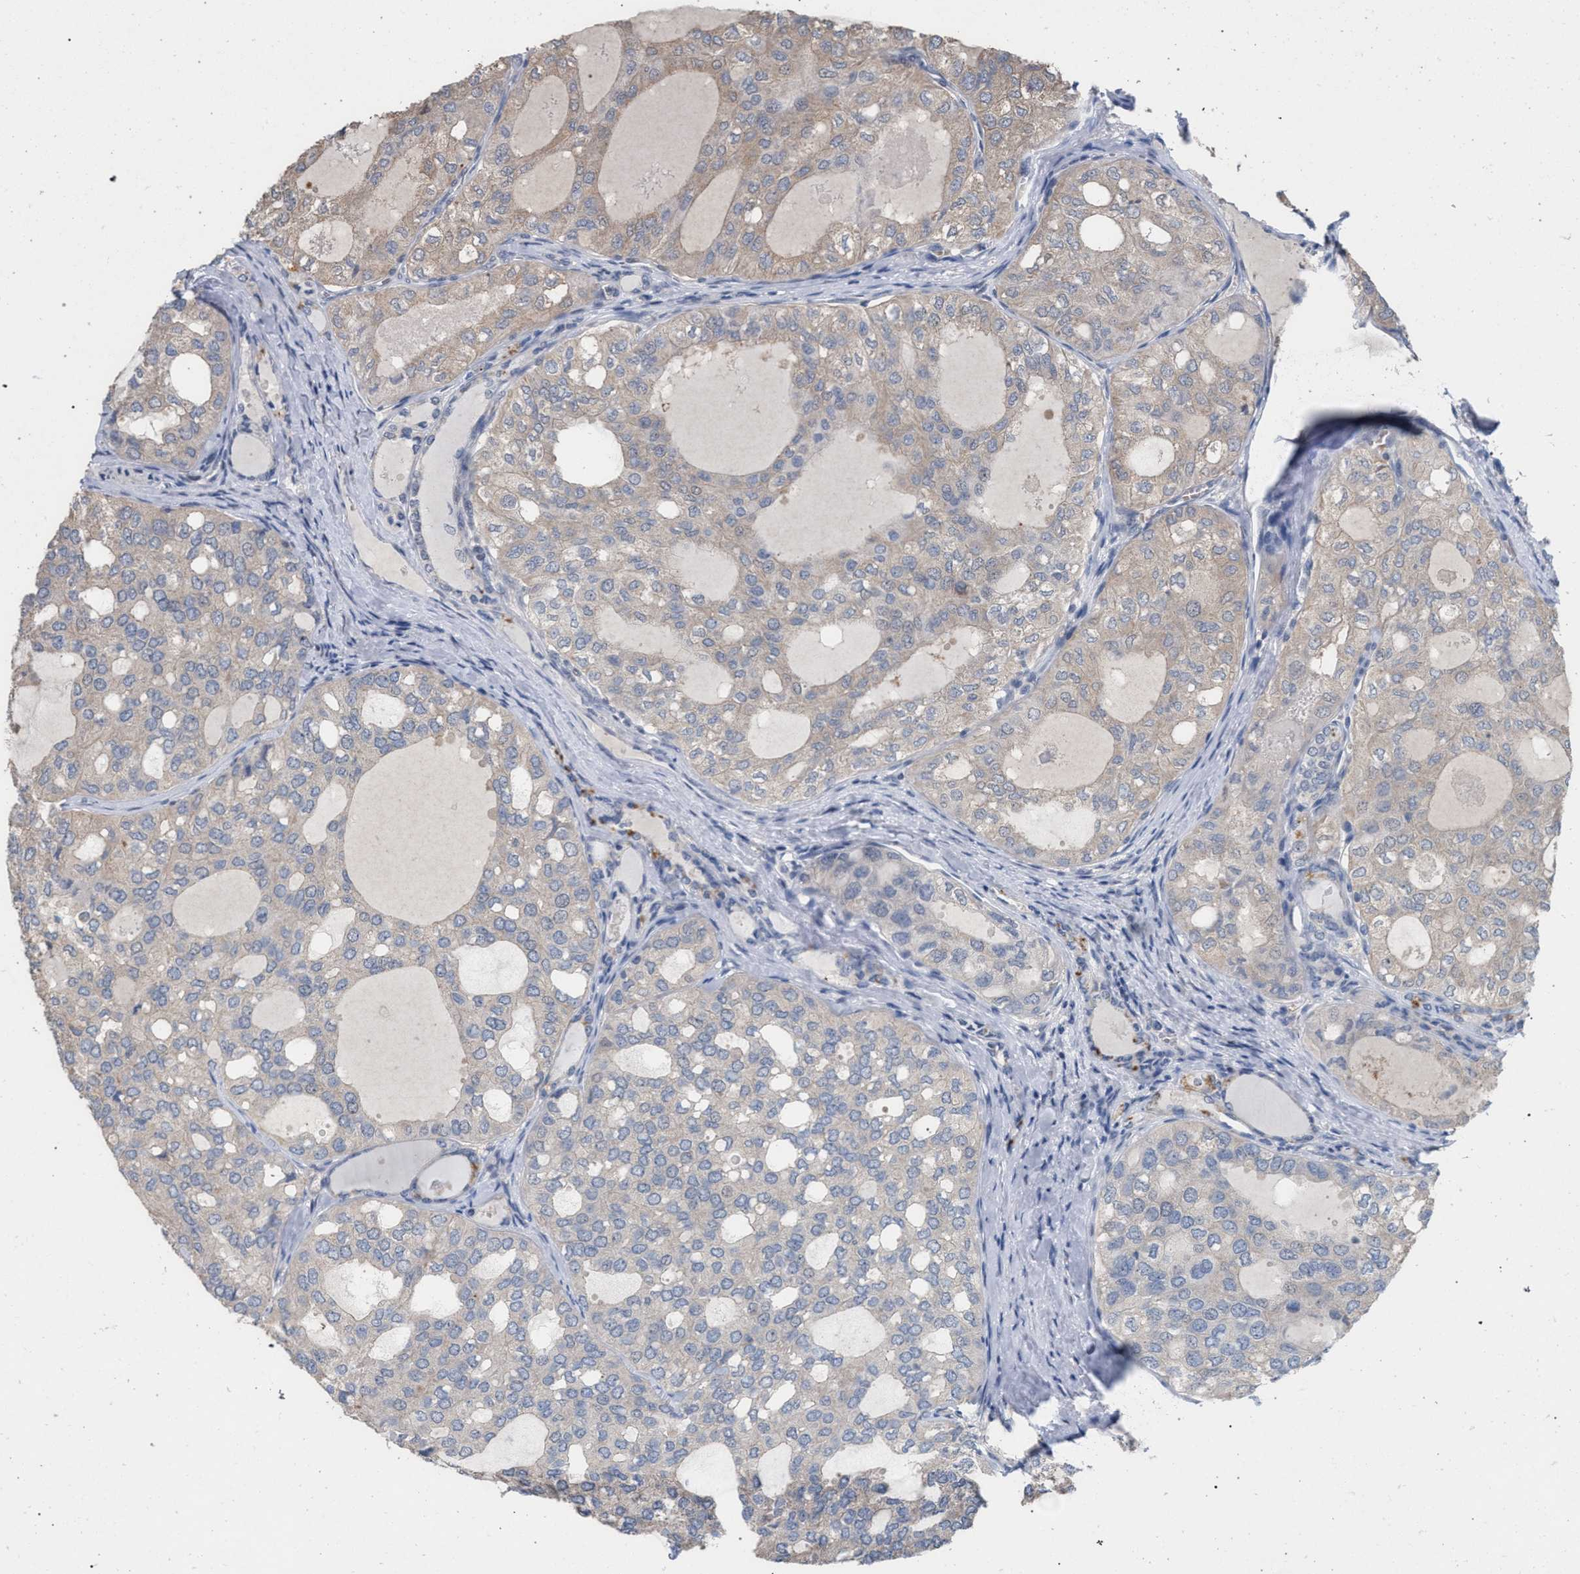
{"staining": {"intensity": "weak", "quantity": "25%-75%", "location": "cytoplasmic/membranous"}, "tissue": "thyroid cancer", "cell_type": "Tumor cells", "image_type": "cancer", "snomed": [{"axis": "morphology", "description": "Follicular adenoma carcinoma, NOS"}, {"axis": "topography", "description": "Thyroid gland"}], "caption": "Follicular adenoma carcinoma (thyroid) stained with immunohistochemistry shows weak cytoplasmic/membranous staining in about 25%-75% of tumor cells.", "gene": "TECPR1", "patient": {"sex": "male", "age": 75}}